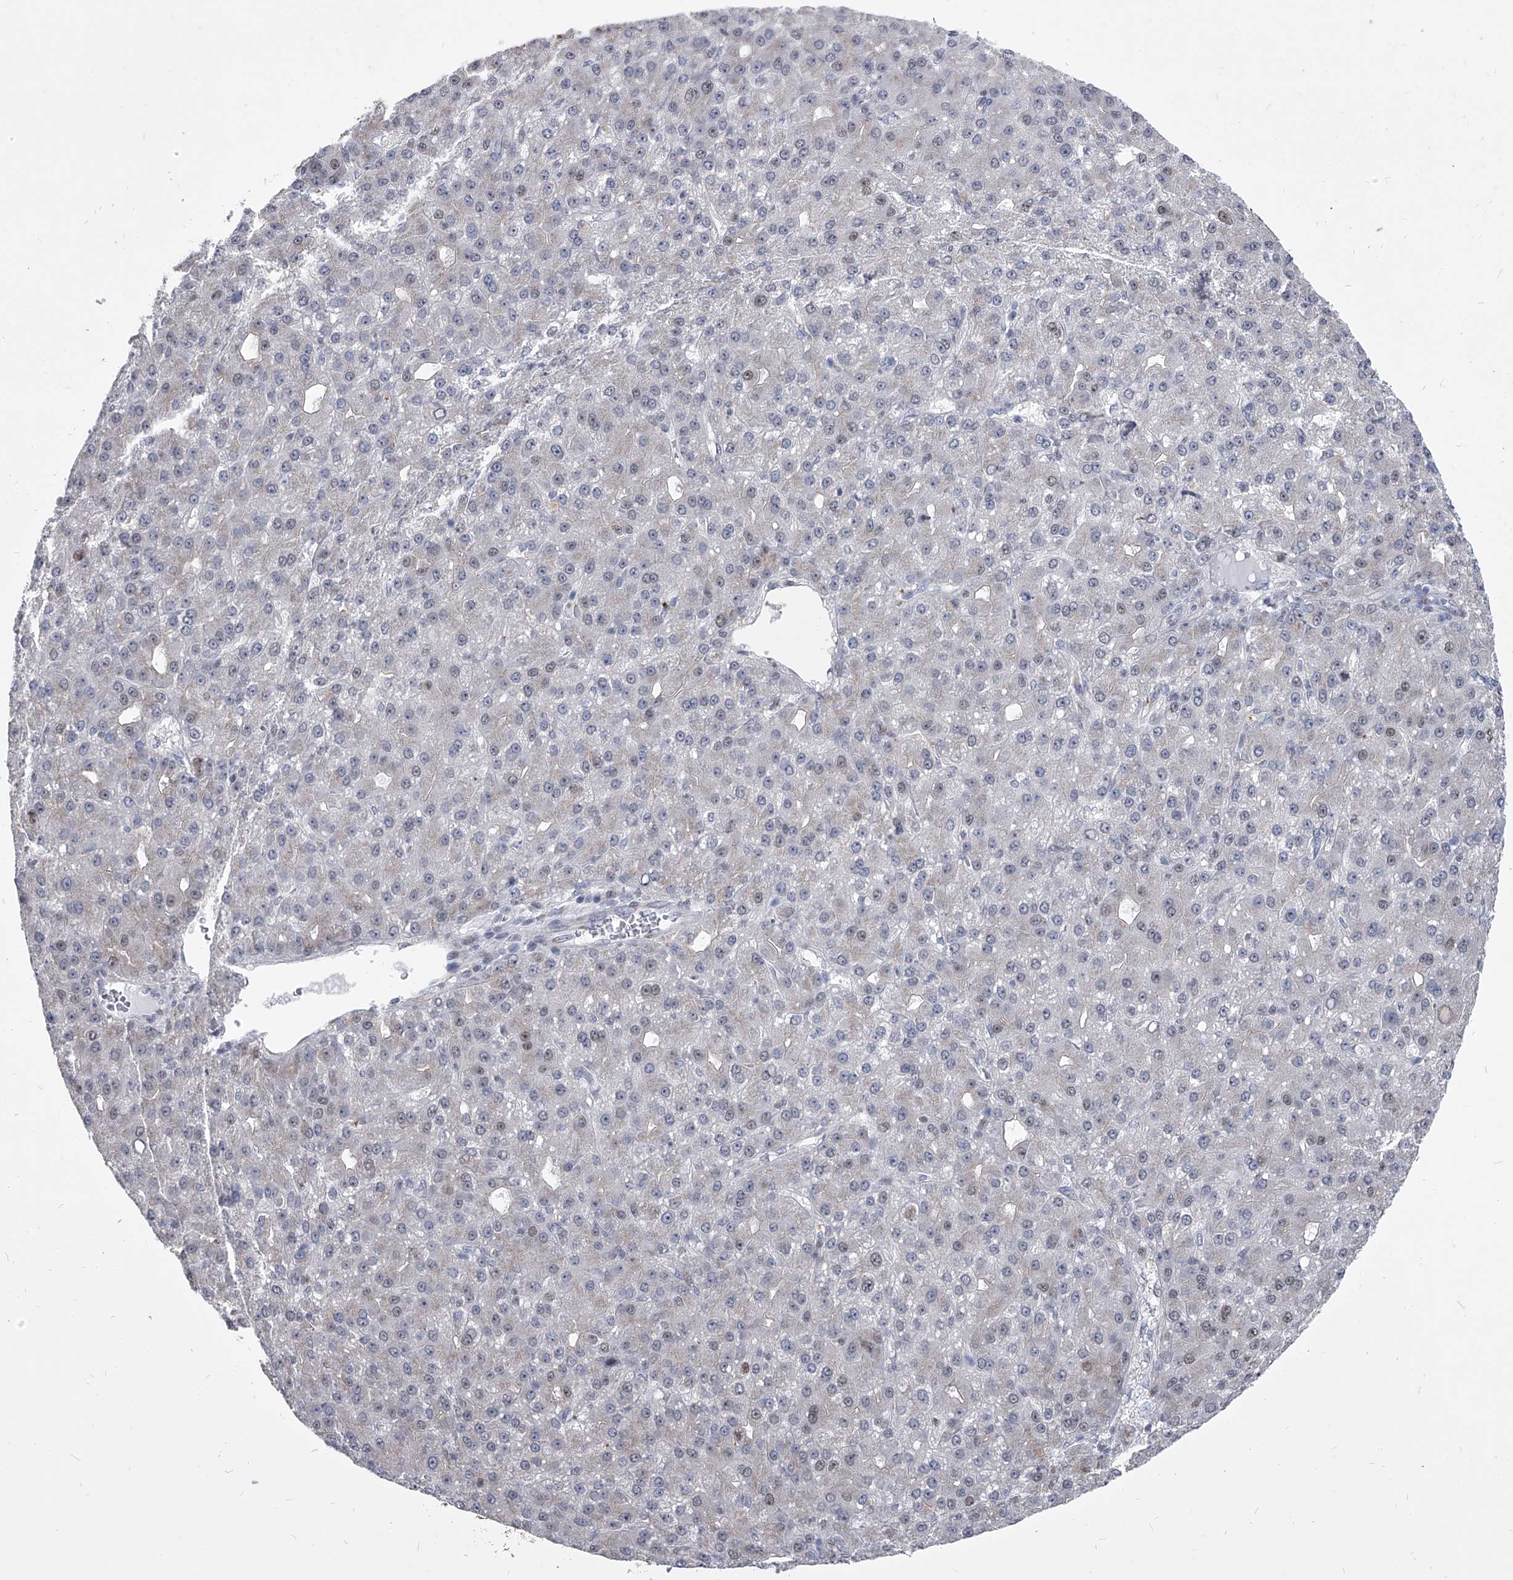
{"staining": {"intensity": "negative", "quantity": "none", "location": "none"}, "tissue": "liver cancer", "cell_type": "Tumor cells", "image_type": "cancer", "snomed": [{"axis": "morphology", "description": "Carcinoma, Hepatocellular, NOS"}, {"axis": "topography", "description": "Liver"}], "caption": "Protein analysis of liver hepatocellular carcinoma reveals no significant expression in tumor cells. (DAB immunohistochemistry visualized using brightfield microscopy, high magnification).", "gene": "EVA1C", "patient": {"sex": "male", "age": 67}}